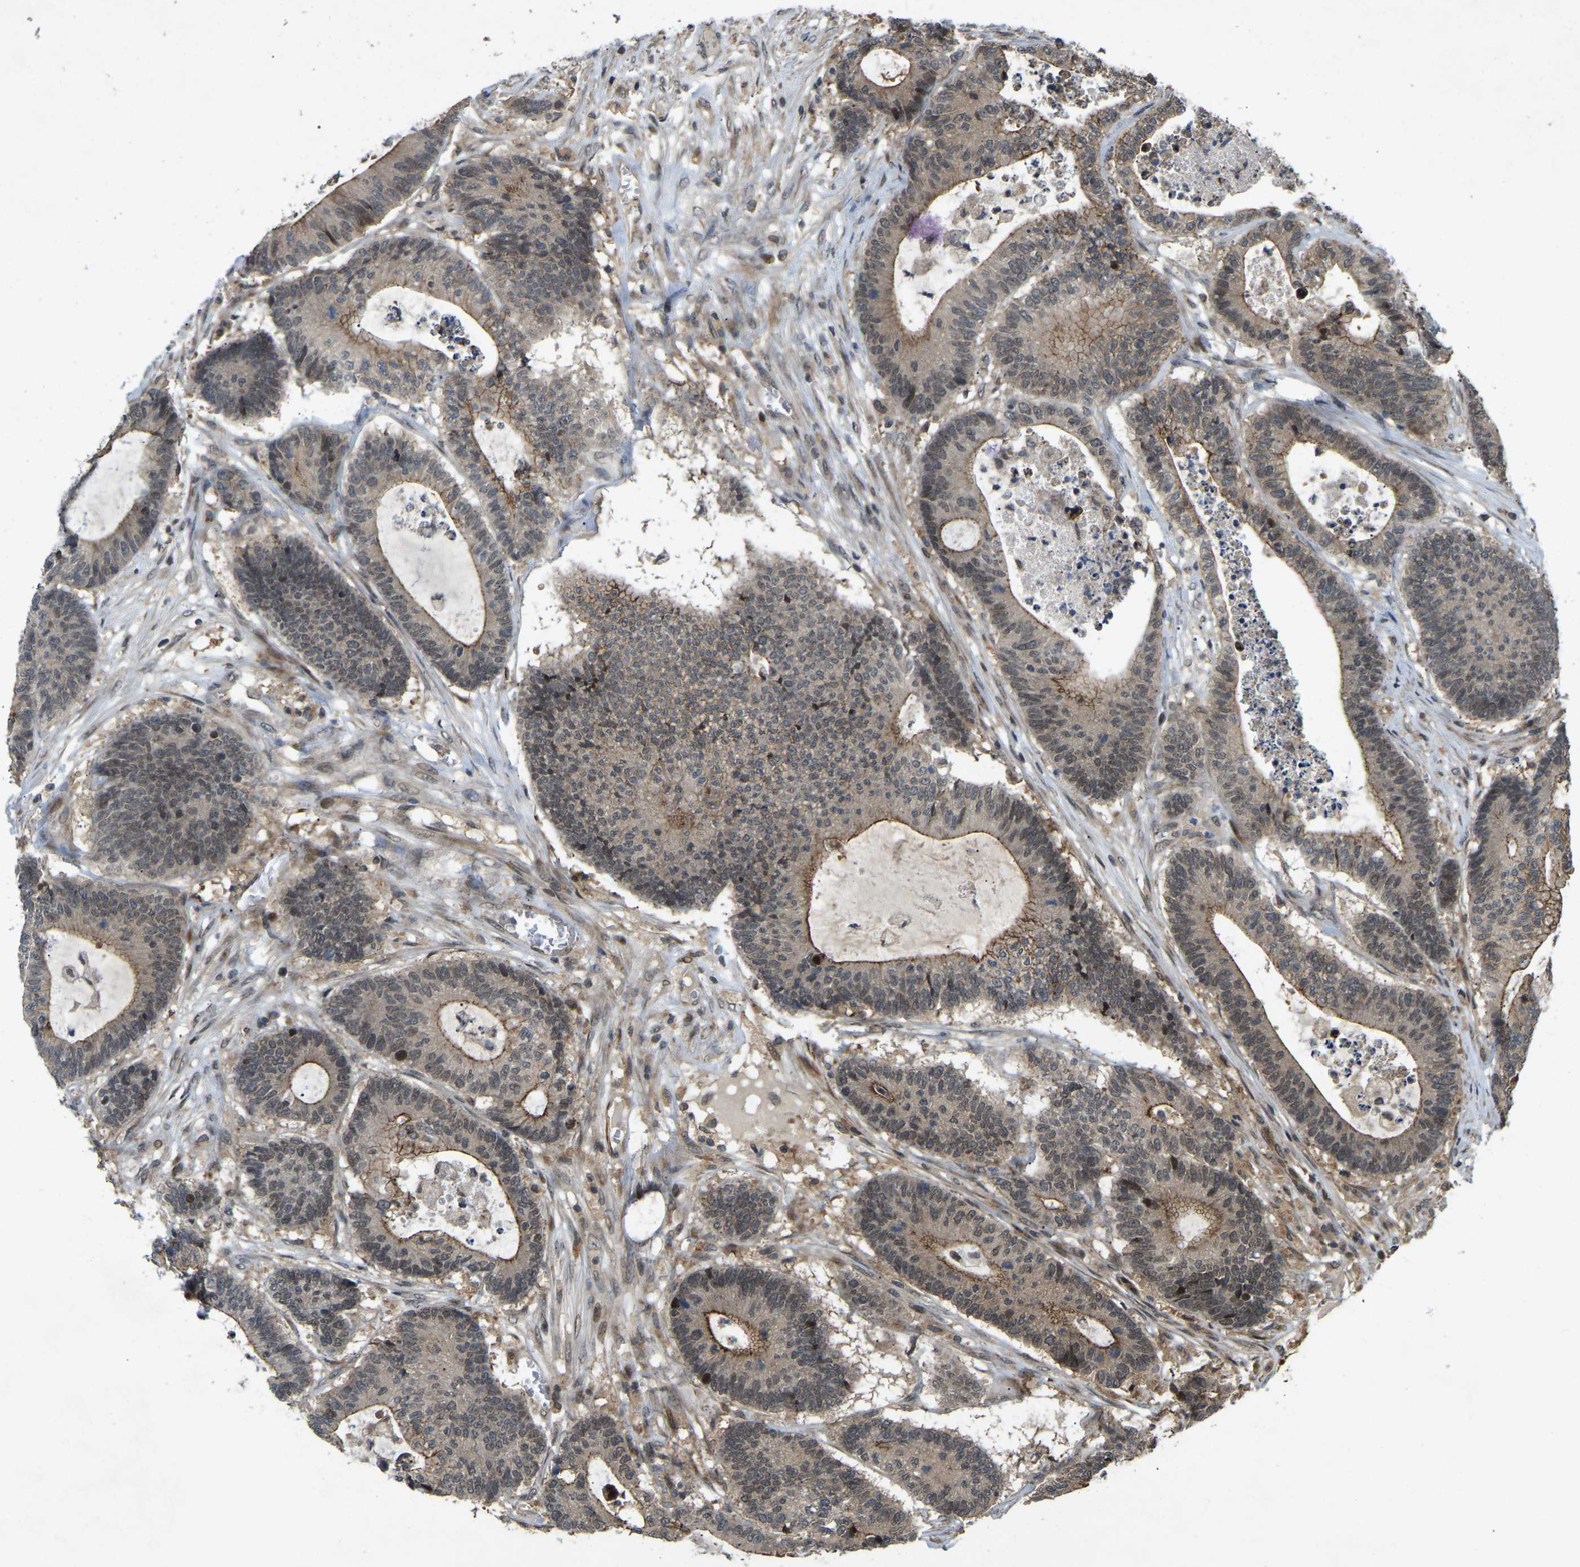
{"staining": {"intensity": "weak", "quantity": ">75%", "location": "cytoplasmic/membranous,nuclear"}, "tissue": "colorectal cancer", "cell_type": "Tumor cells", "image_type": "cancer", "snomed": [{"axis": "morphology", "description": "Adenocarcinoma, NOS"}, {"axis": "topography", "description": "Colon"}], "caption": "A brown stain highlights weak cytoplasmic/membranous and nuclear staining of a protein in human colorectal adenocarcinoma tumor cells.", "gene": "KIAA1549", "patient": {"sex": "female", "age": 84}}